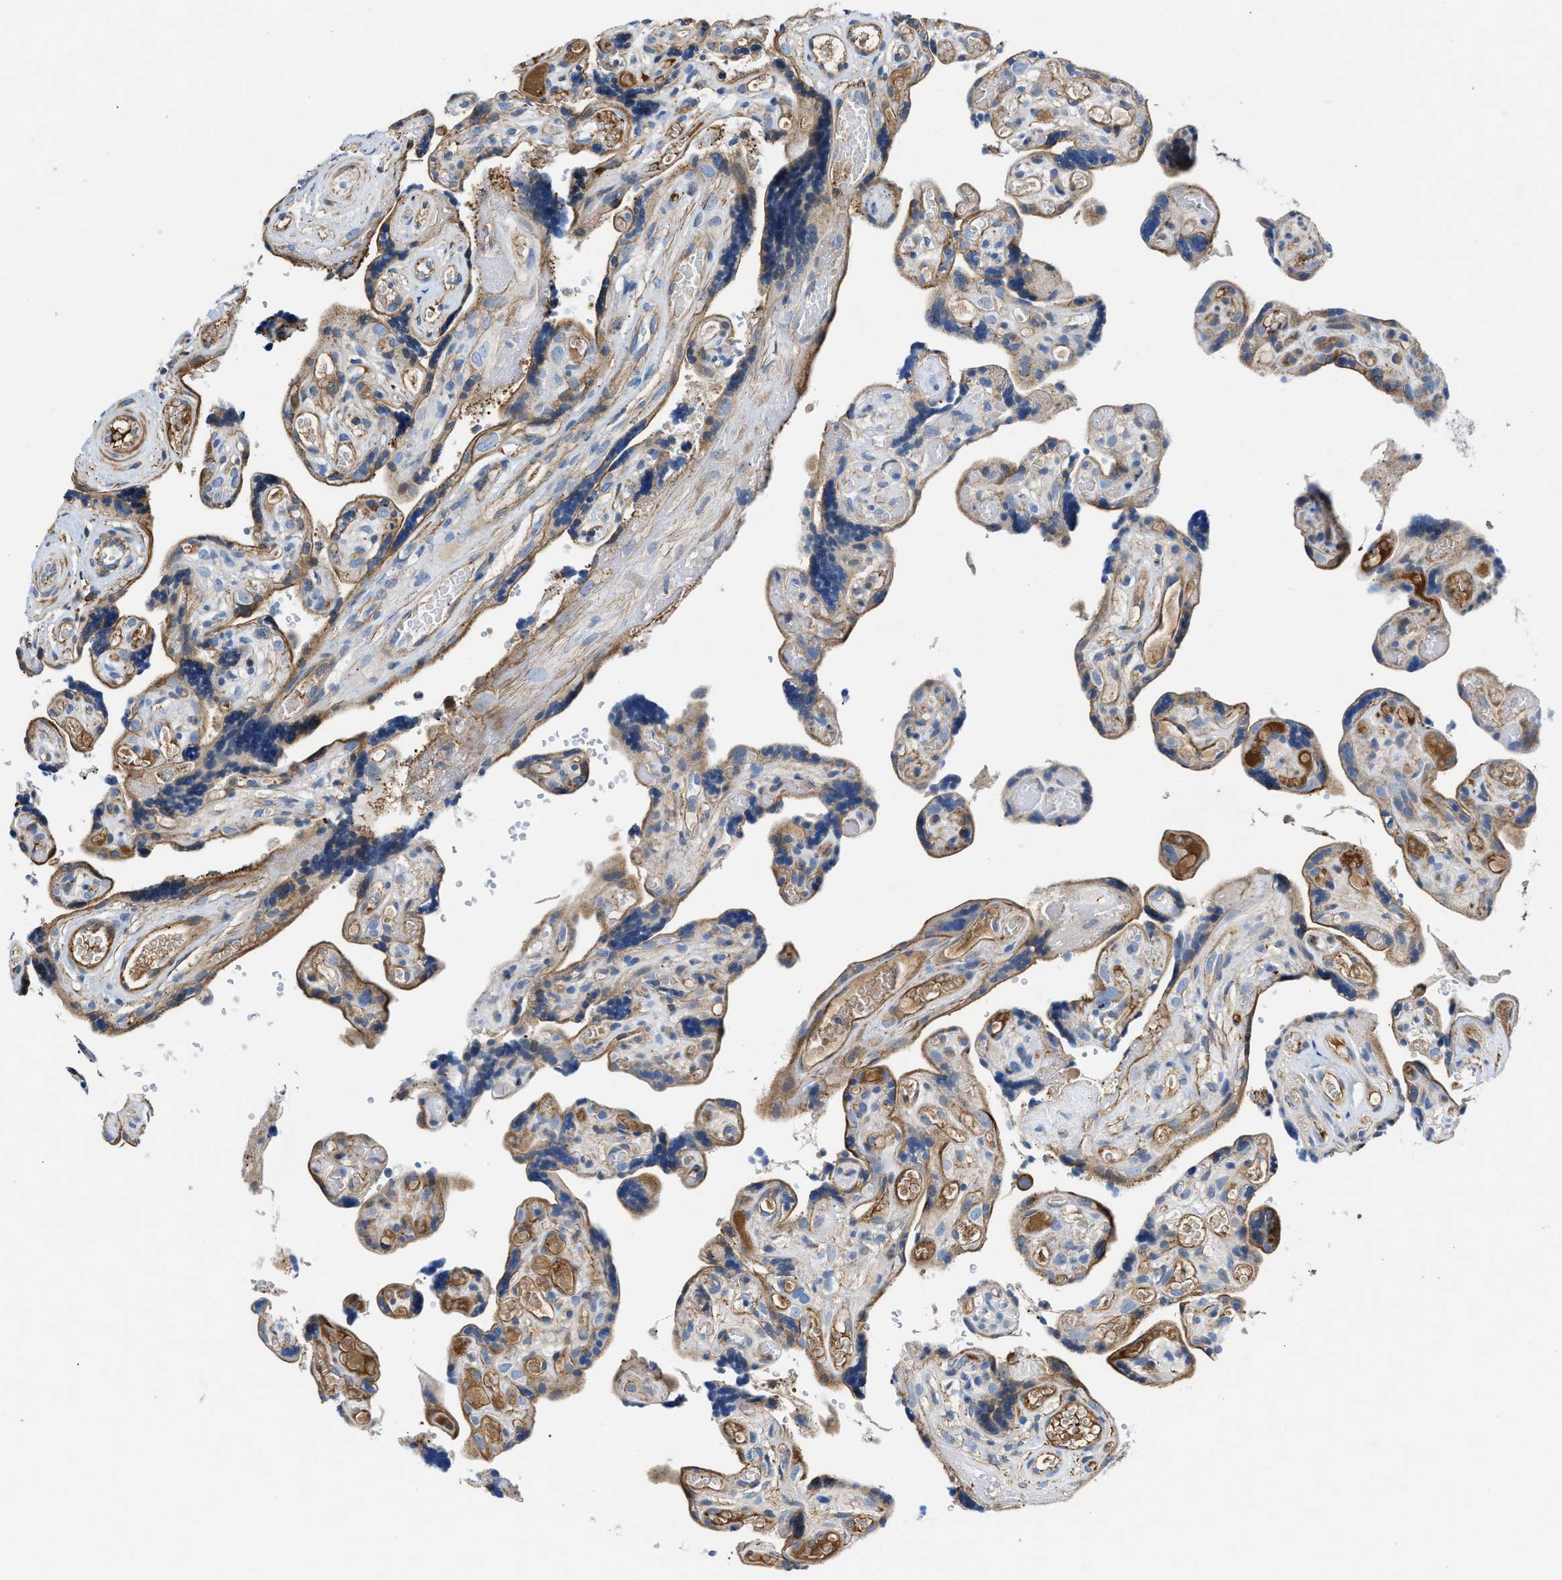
{"staining": {"intensity": "weak", "quantity": "<25%", "location": "cytoplasmic/membranous"}, "tissue": "placenta", "cell_type": "Decidual cells", "image_type": "normal", "snomed": [{"axis": "morphology", "description": "Normal tissue, NOS"}, {"axis": "topography", "description": "Placenta"}], "caption": "The immunohistochemistry photomicrograph has no significant positivity in decidual cells of placenta. (DAB (3,3'-diaminobenzidine) IHC with hematoxylin counter stain).", "gene": "ATP6V0D1", "patient": {"sex": "female", "age": 30}}